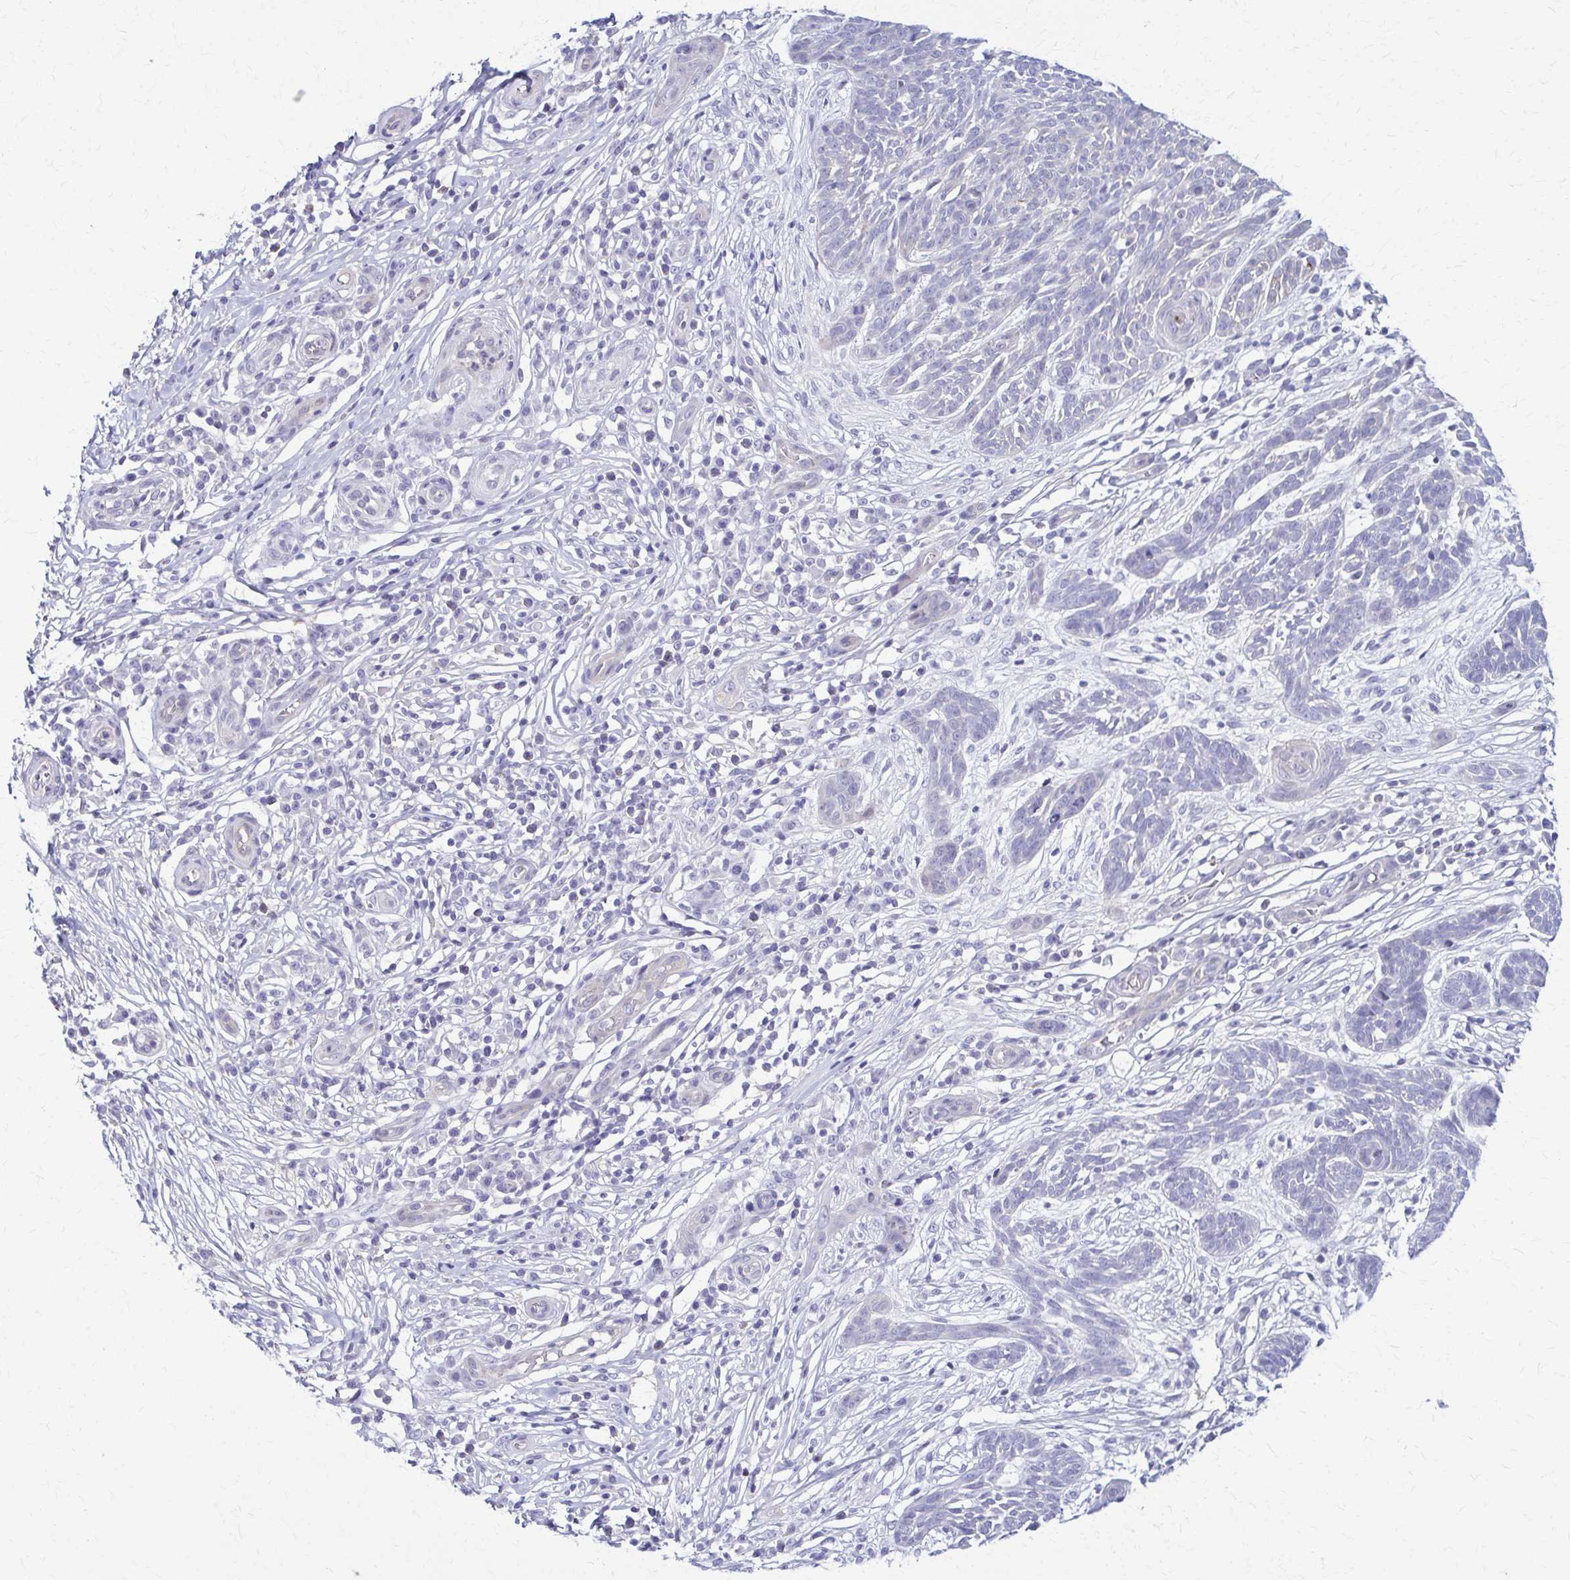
{"staining": {"intensity": "negative", "quantity": "none", "location": "none"}, "tissue": "skin cancer", "cell_type": "Tumor cells", "image_type": "cancer", "snomed": [{"axis": "morphology", "description": "Basal cell carcinoma"}, {"axis": "topography", "description": "Skin"}, {"axis": "topography", "description": "Skin, foot"}], "caption": "Tumor cells show no significant protein expression in skin cancer (basal cell carcinoma).", "gene": "RHOBTB2", "patient": {"sex": "female", "age": 86}}